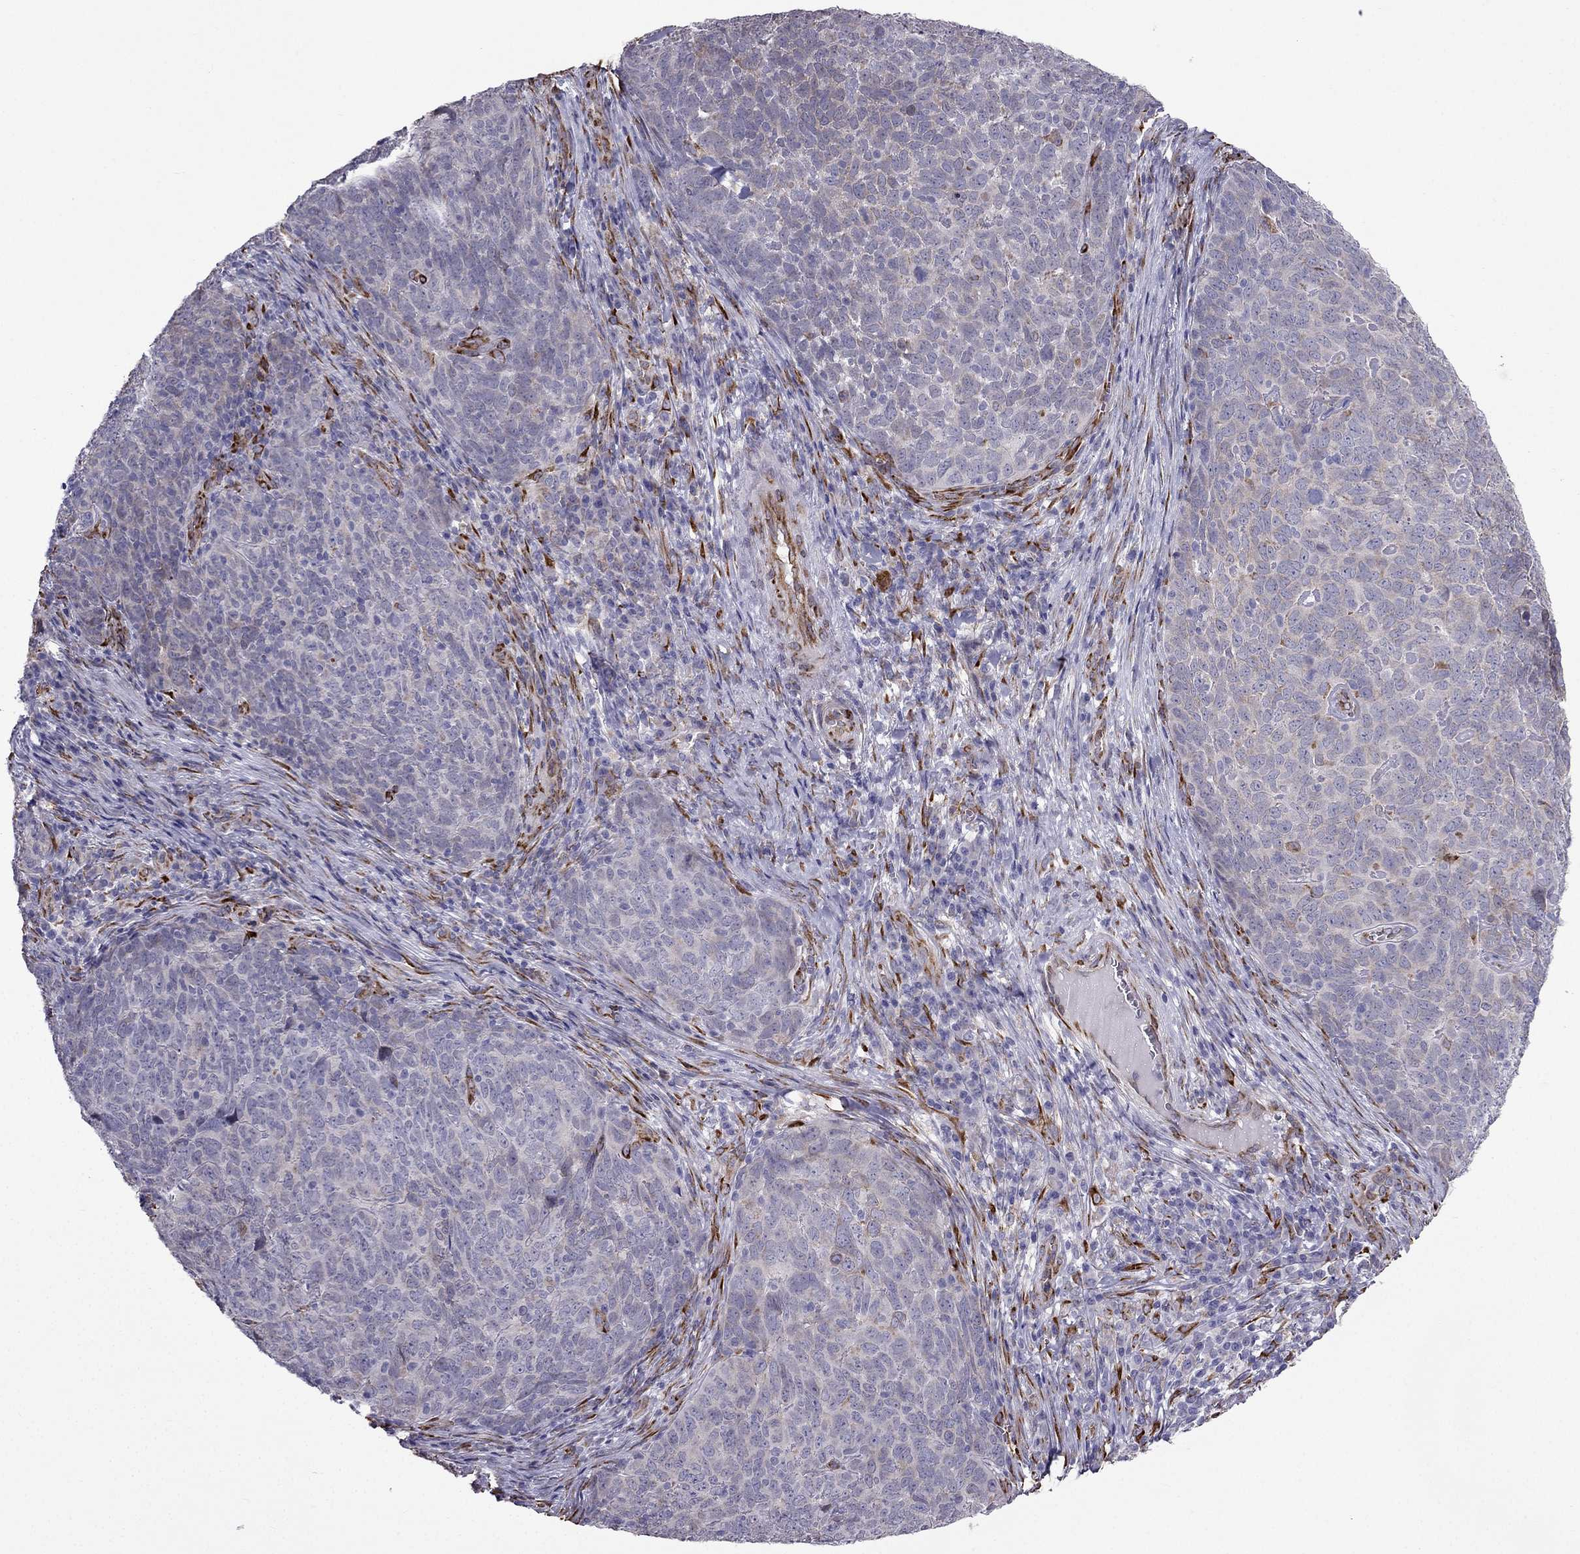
{"staining": {"intensity": "negative", "quantity": "none", "location": "none"}, "tissue": "skin cancer", "cell_type": "Tumor cells", "image_type": "cancer", "snomed": [{"axis": "morphology", "description": "Squamous cell carcinoma, NOS"}, {"axis": "topography", "description": "Skin"}, {"axis": "topography", "description": "Anal"}], "caption": "Protein analysis of skin cancer reveals no significant positivity in tumor cells.", "gene": "IKBIP", "patient": {"sex": "female", "age": 51}}